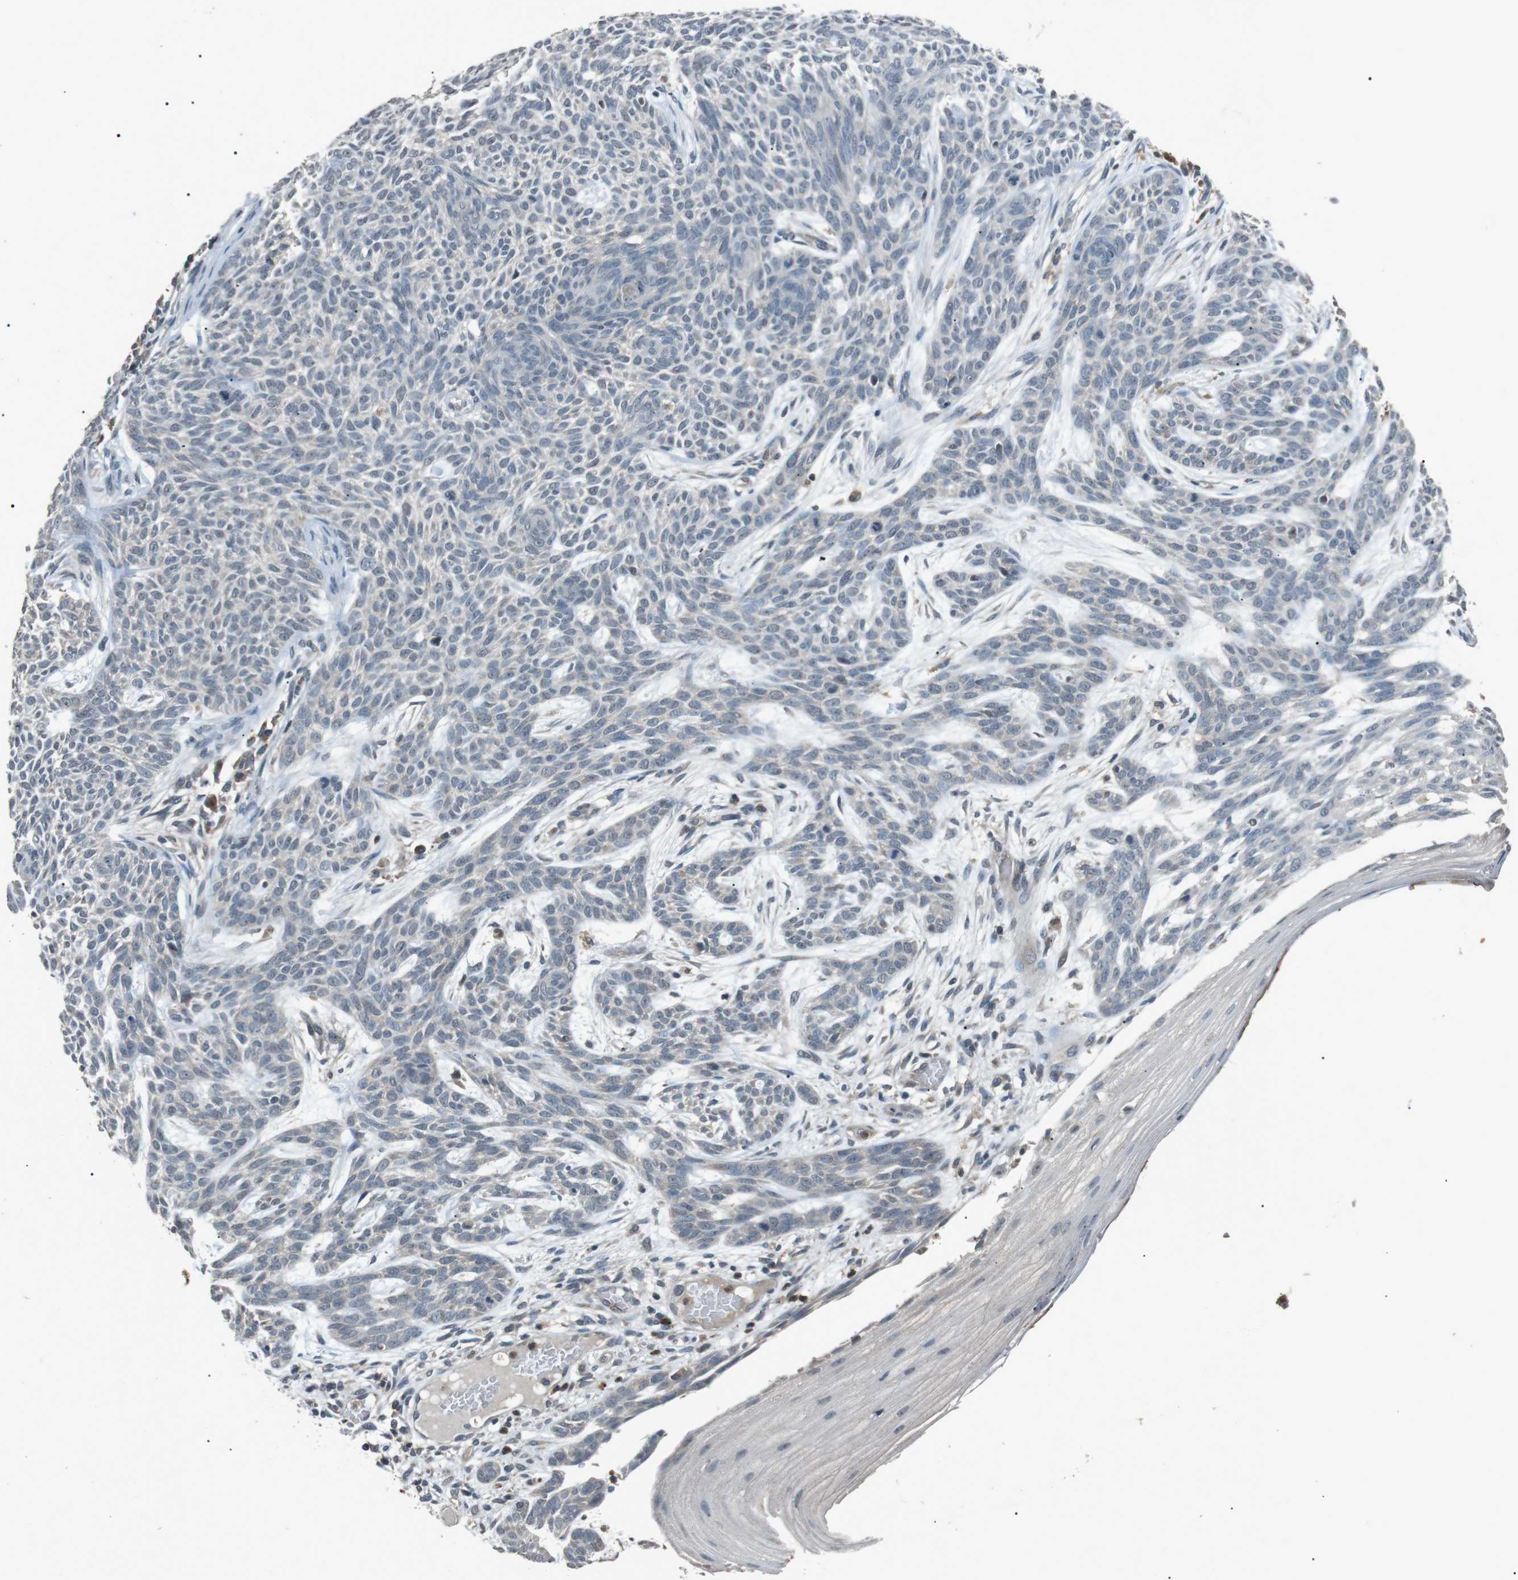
{"staining": {"intensity": "negative", "quantity": "none", "location": "none"}, "tissue": "skin cancer", "cell_type": "Tumor cells", "image_type": "cancer", "snomed": [{"axis": "morphology", "description": "Basal cell carcinoma"}, {"axis": "topography", "description": "Skin"}], "caption": "Immunohistochemical staining of human skin cancer (basal cell carcinoma) exhibits no significant staining in tumor cells.", "gene": "NEK7", "patient": {"sex": "female", "age": 59}}